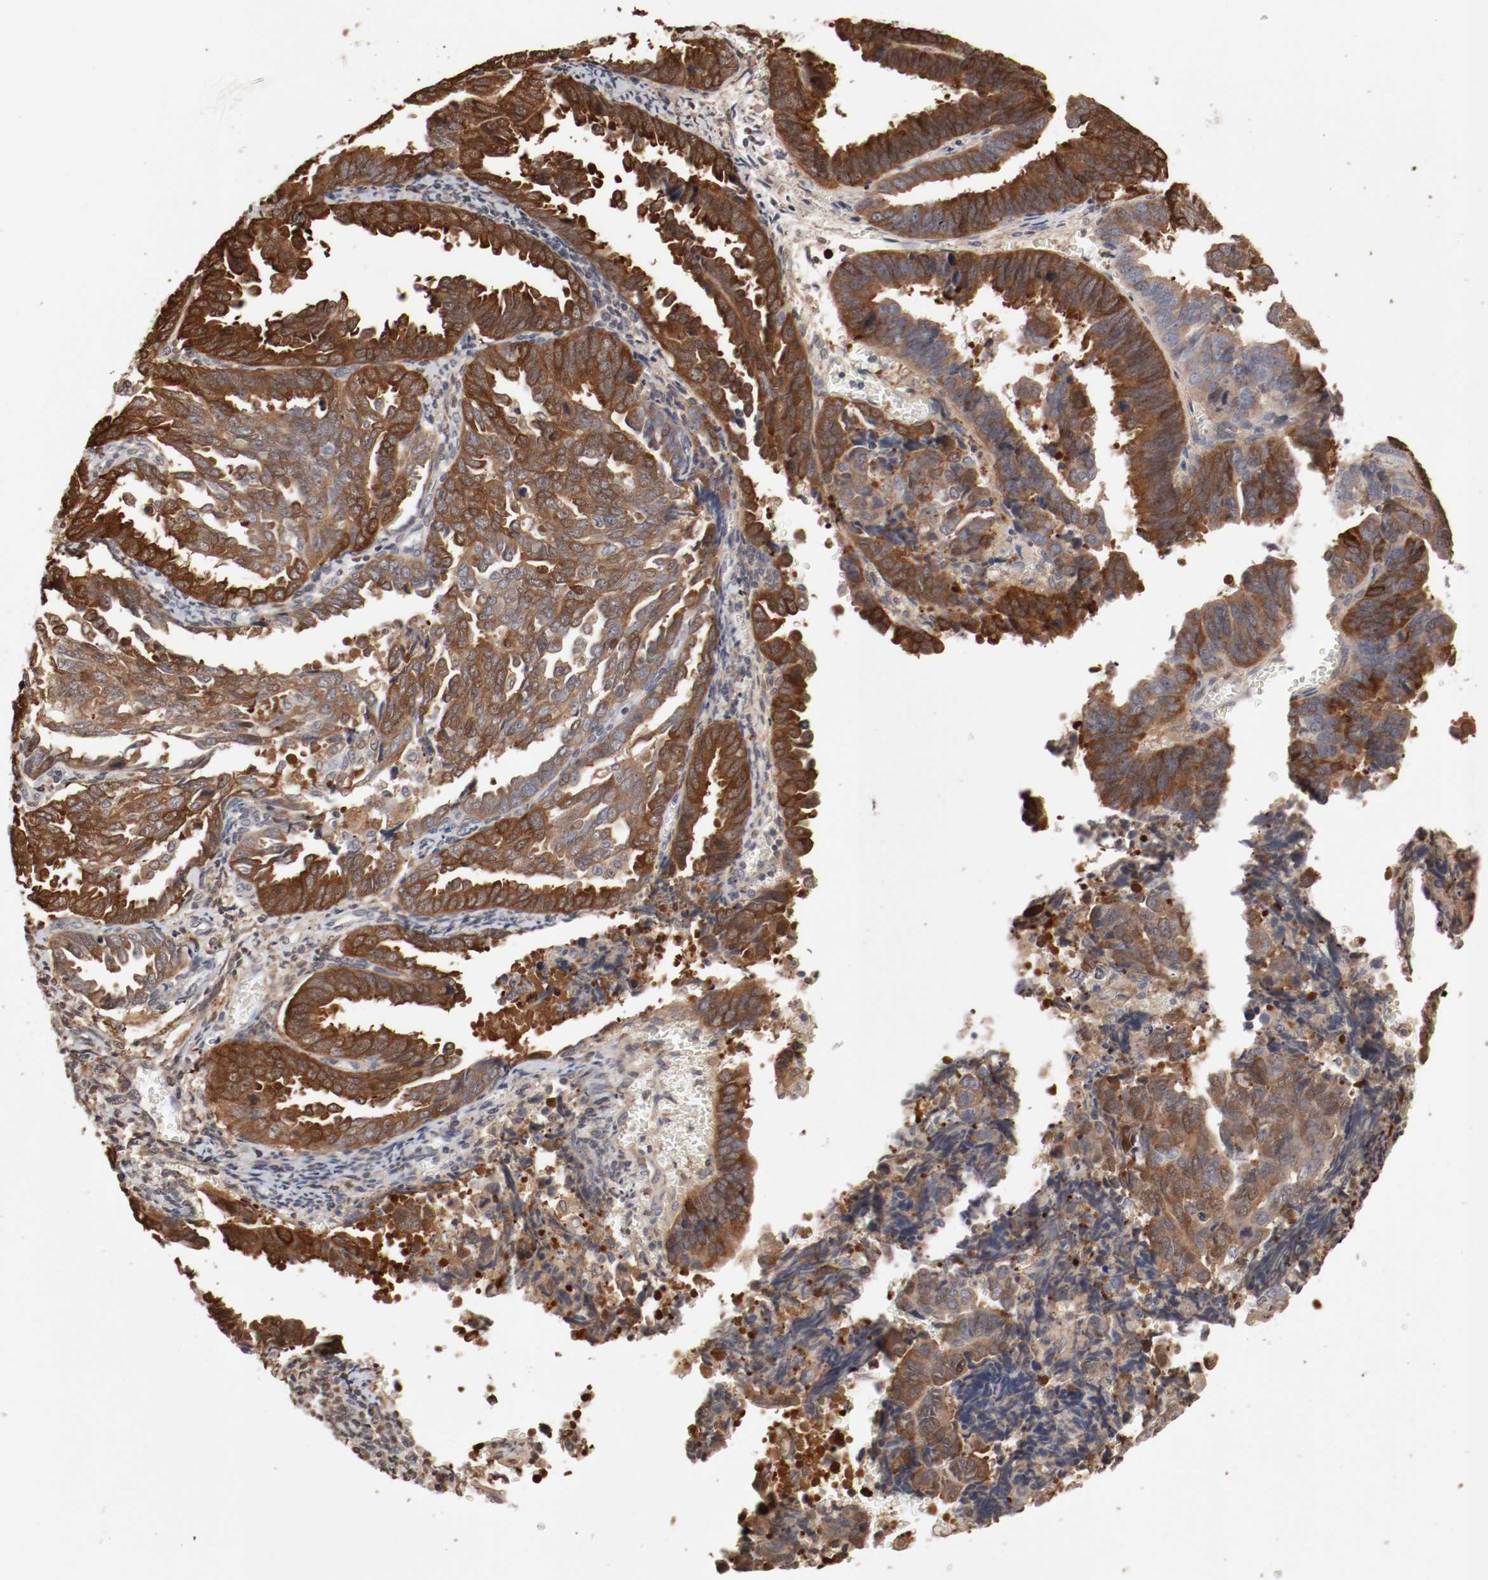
{"staining": {"intensity": "strong", "quantity": ">75%", "location": "cytoplasmic/membranous,nuclear"}, "tissue": "endometrial cancer", "cell_type": "Tumor cells", "image_type": "cancer", "snomed": [{"axis": "morphology", "description": "Adenocarcinoma, NOS"}, {"axis": "topography", "description": "Endometrium"}], "caption": "Human endometrial cancer stained with a brown dye demonstrates strong cytoplasmic/membranous and nuclear positive staining in approximately >75% of tumor cells.", "gene": "WASL", "patient": {"sex": "female", "age": 75}}